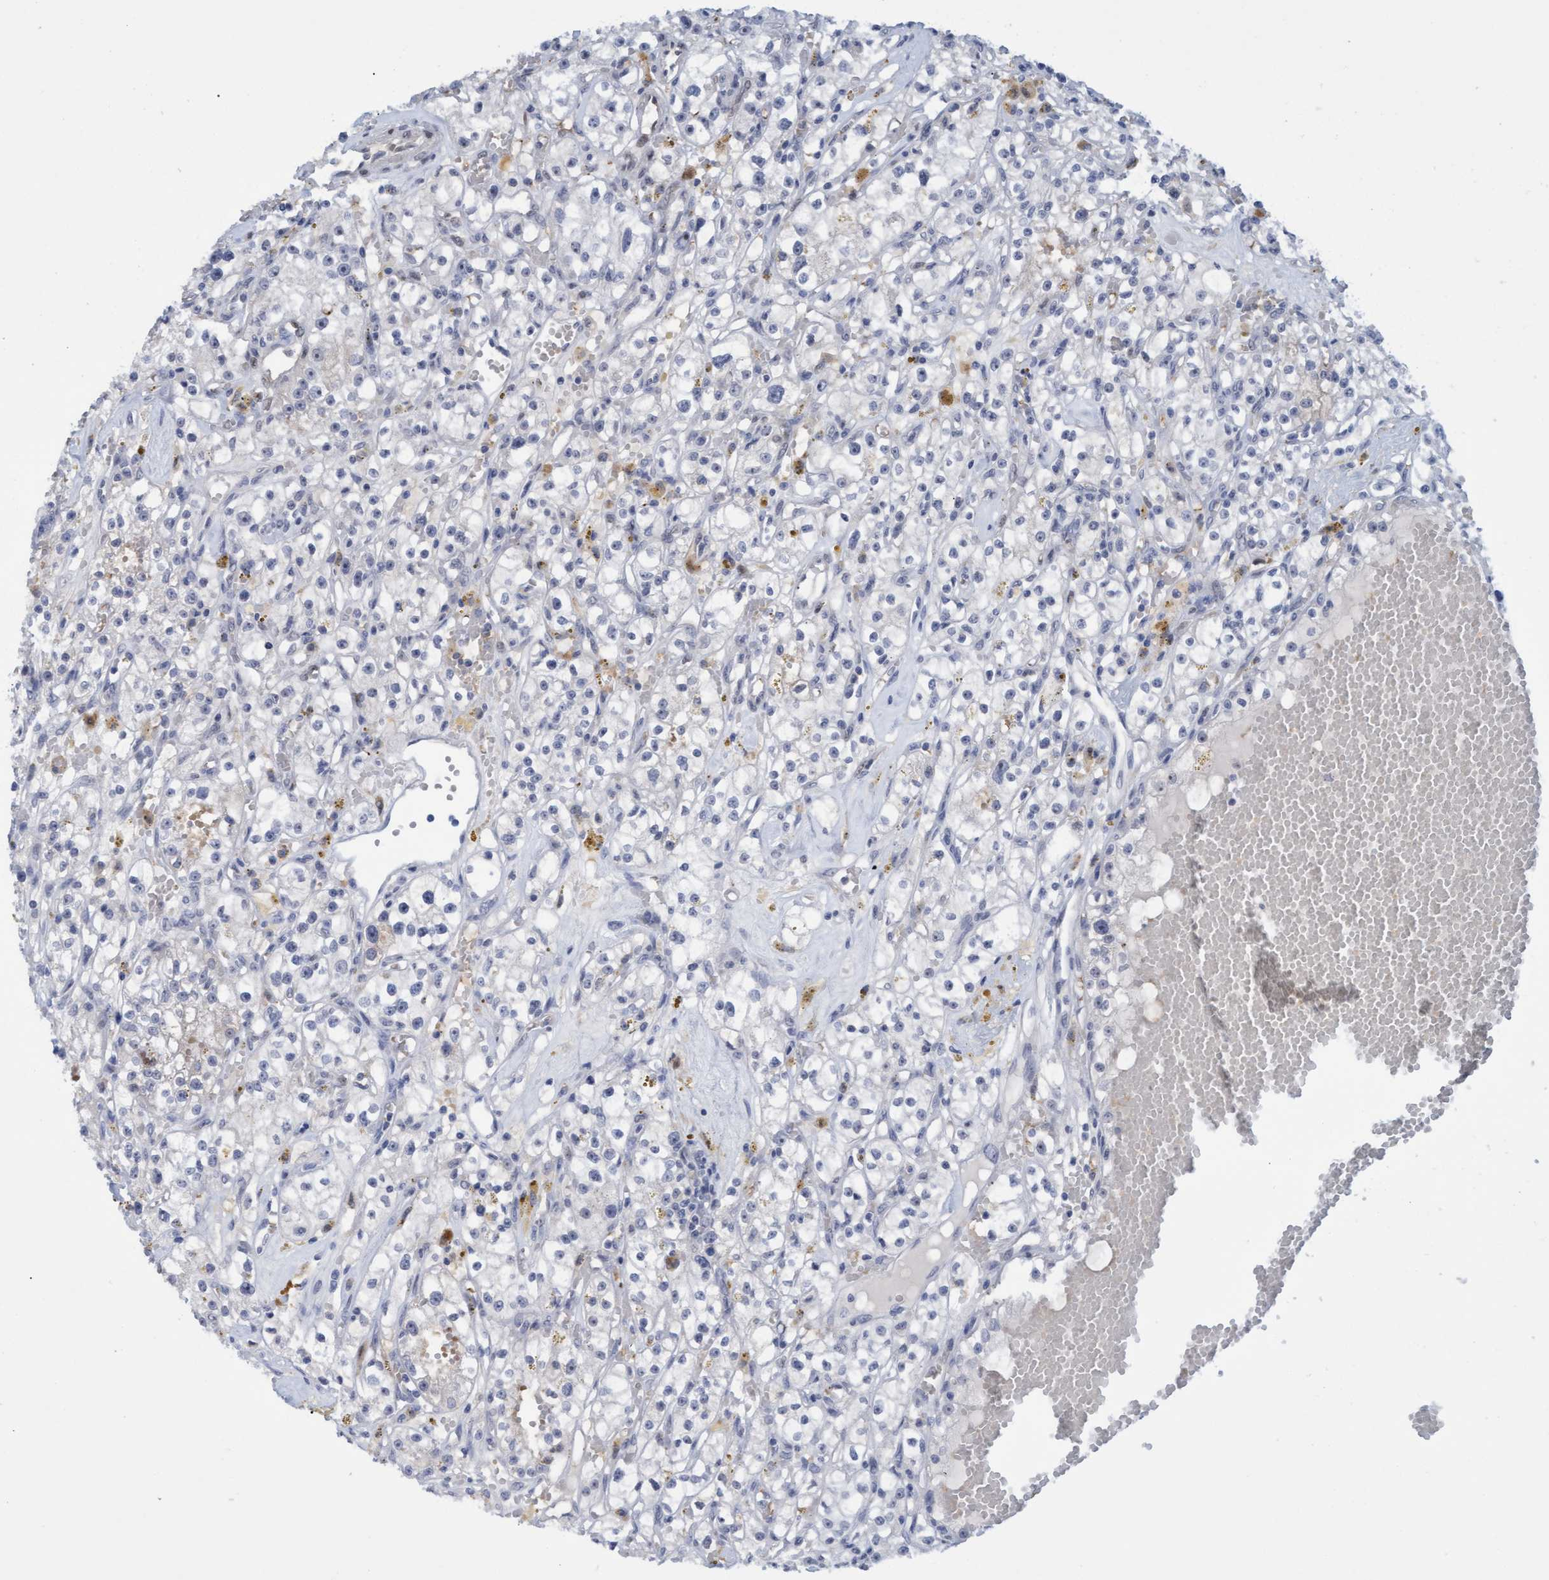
{"staining": {"intensity": "negative", "quantity": "none", "location": "none"}, "tissue": "renal cancer", "cell_type": "Tumor cells", "image_type": "cancer", "snomed": [{"axis": "morphology", "description": "Adenocarcinoma, NOS"}, {"axis": "topography", "description": "Kidney"}], "caption": "The immunohistochemistry (IHC) histopathology image has no significant staining in tumor cells of renal adenocarcinoma tissue.", "gene": "PINX1", "patient": {"sex": "male", "age": 56}}